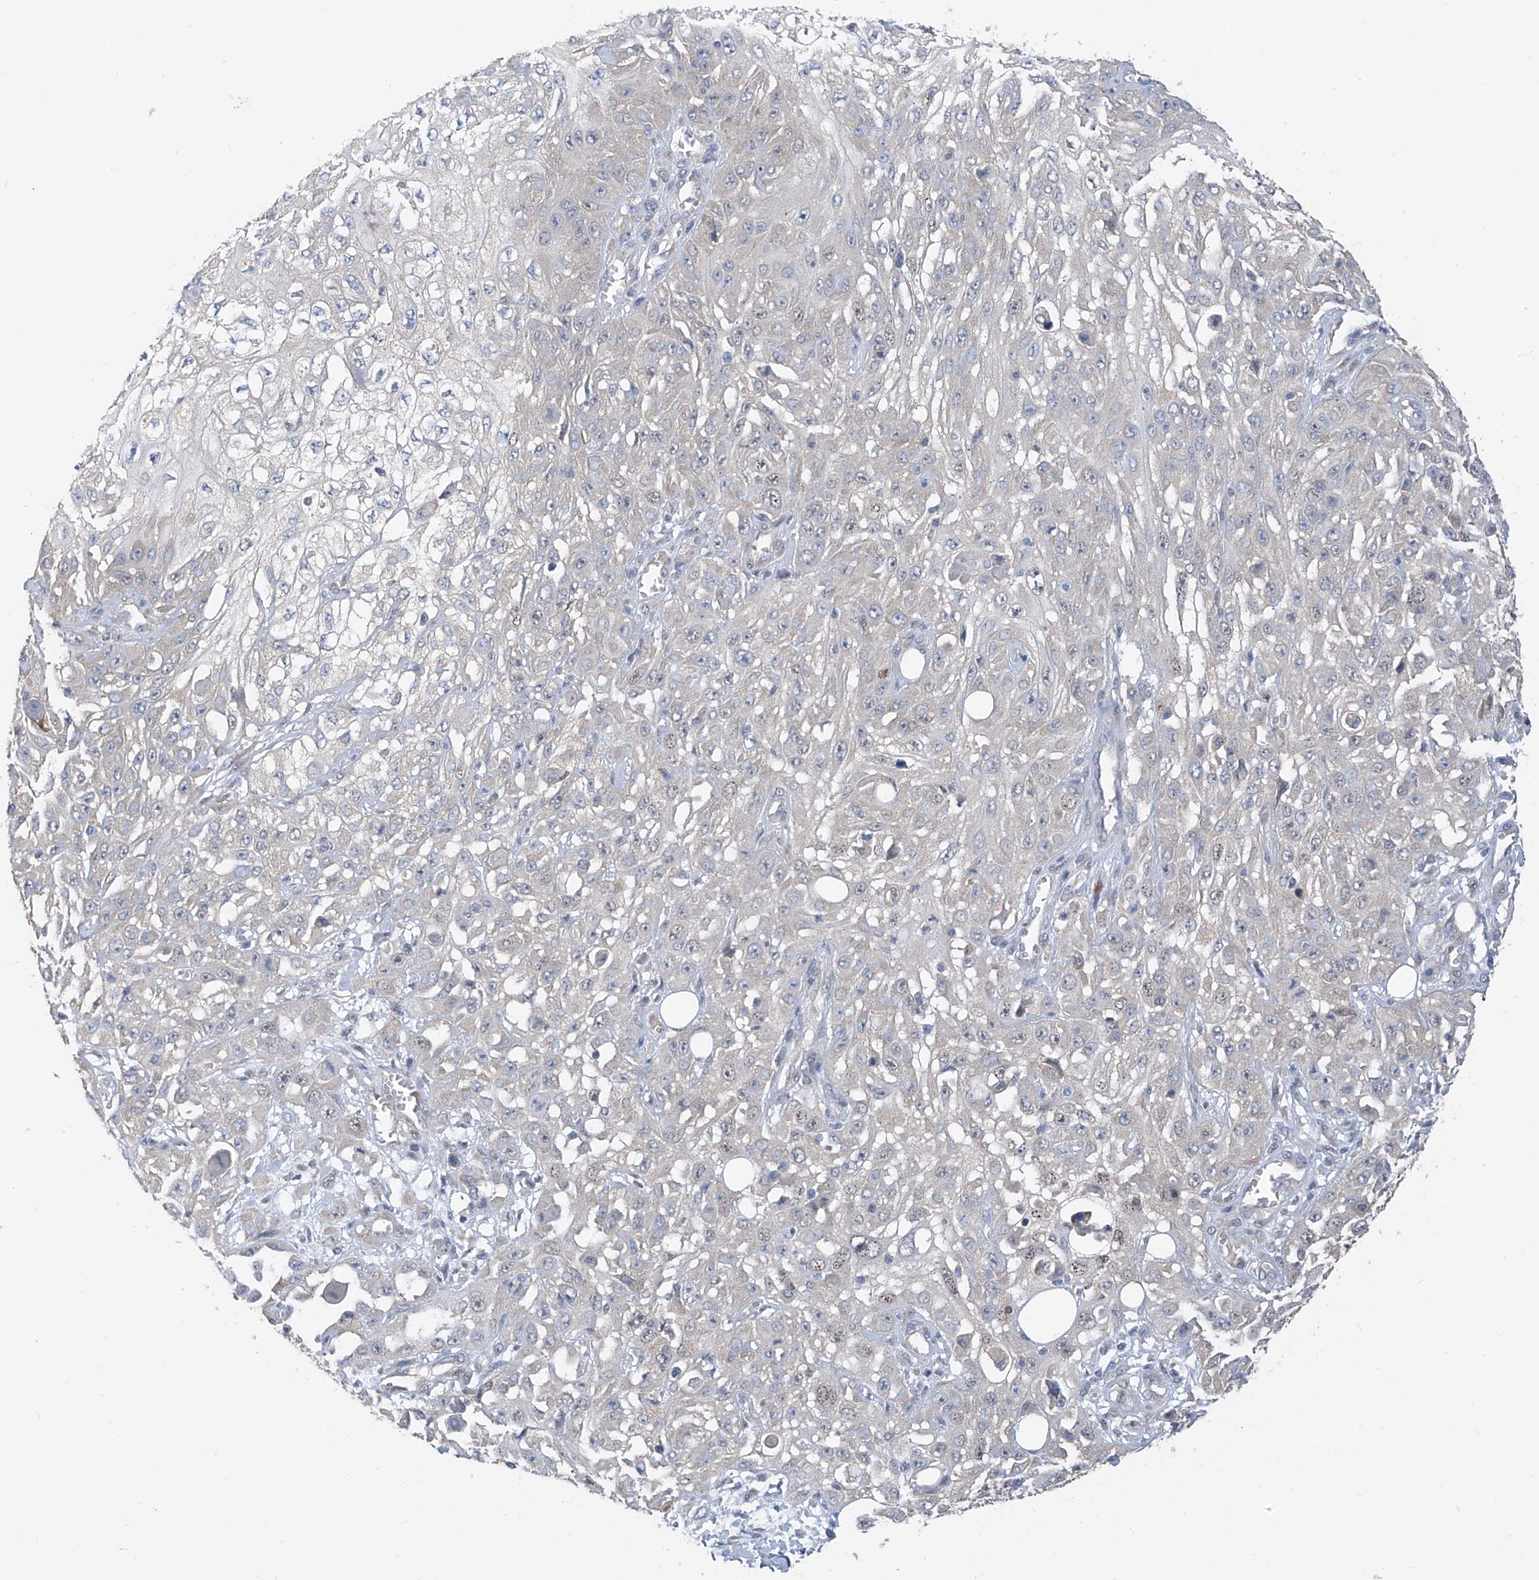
{"staining": {"intensity": "weak", "quantity": "25%-75%", "location": "nuclear"}, "tissue": "skin cancer", "cell_type": "Tumor cells", "image_type": "cancer", "snomed": [{"axis": "morphology", "description": "Squamous cell carcinoma, NOS"}, {"axis": "morphology", "description": "Squamous cell carcinoma, metastatic, NOS"}, {"axis": "topography", "description": "Skin"}, {"axis": "topography", "description": "Lymph node"}], "caption": "Immunohistochemical staining of human skin squamous cell carcinoma demonstrates weak nuclear protein expression in approximately 25%-75% of tumor cells. (DAB IHC, brown staining for protein, blue staining for nuclei).", "gene": "RPL4", "patient": {"sex": "male", "age": 75}}